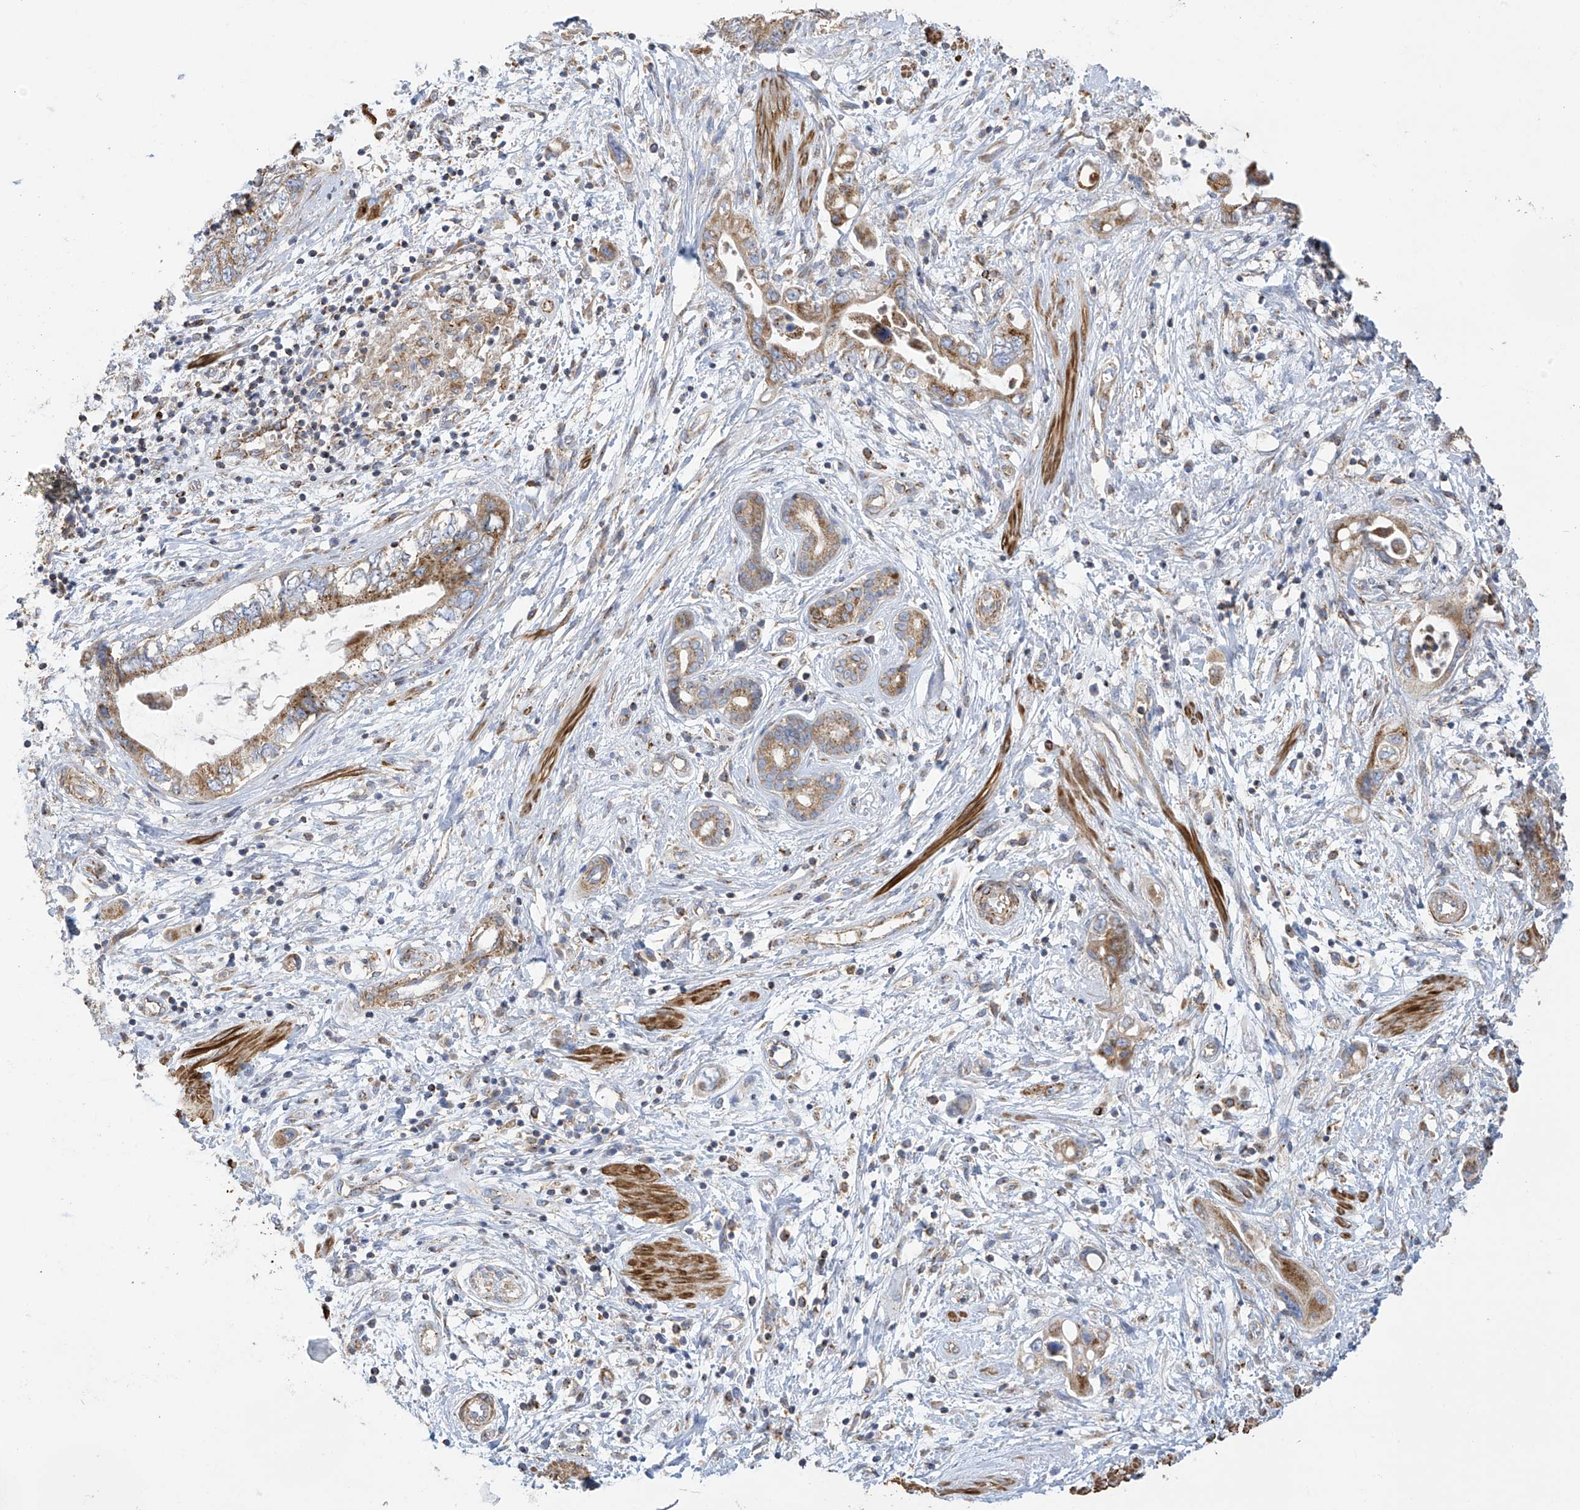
{"staining": {"intensity": "moderate", "quantity": ">75%", "location": "cytoplasmic/membranous"}, "tissue": "pancreatic cancer", "cell_type": "Tumor cells", "image_type": "cancer", "snomed": [{"axis": "morphology", "description": "Adenocarcinoma, NOS"}, {"axis": "topography", "description": "Pancreas"}], "caption": "Immunohistochemistry (IHC) photomicrograph of neoplastic tissue: pancreatic cancer (adenocarcinoma) stained using immunohistochemistry displays medium levels of moderate protein expression localized specifically in the cytoplasmic/membranous of tumor cells, appearing as a cytoplasmic/membranous brown color.", "gene": "ITM2B", "patient": {"sex": "female", "age": 73}}